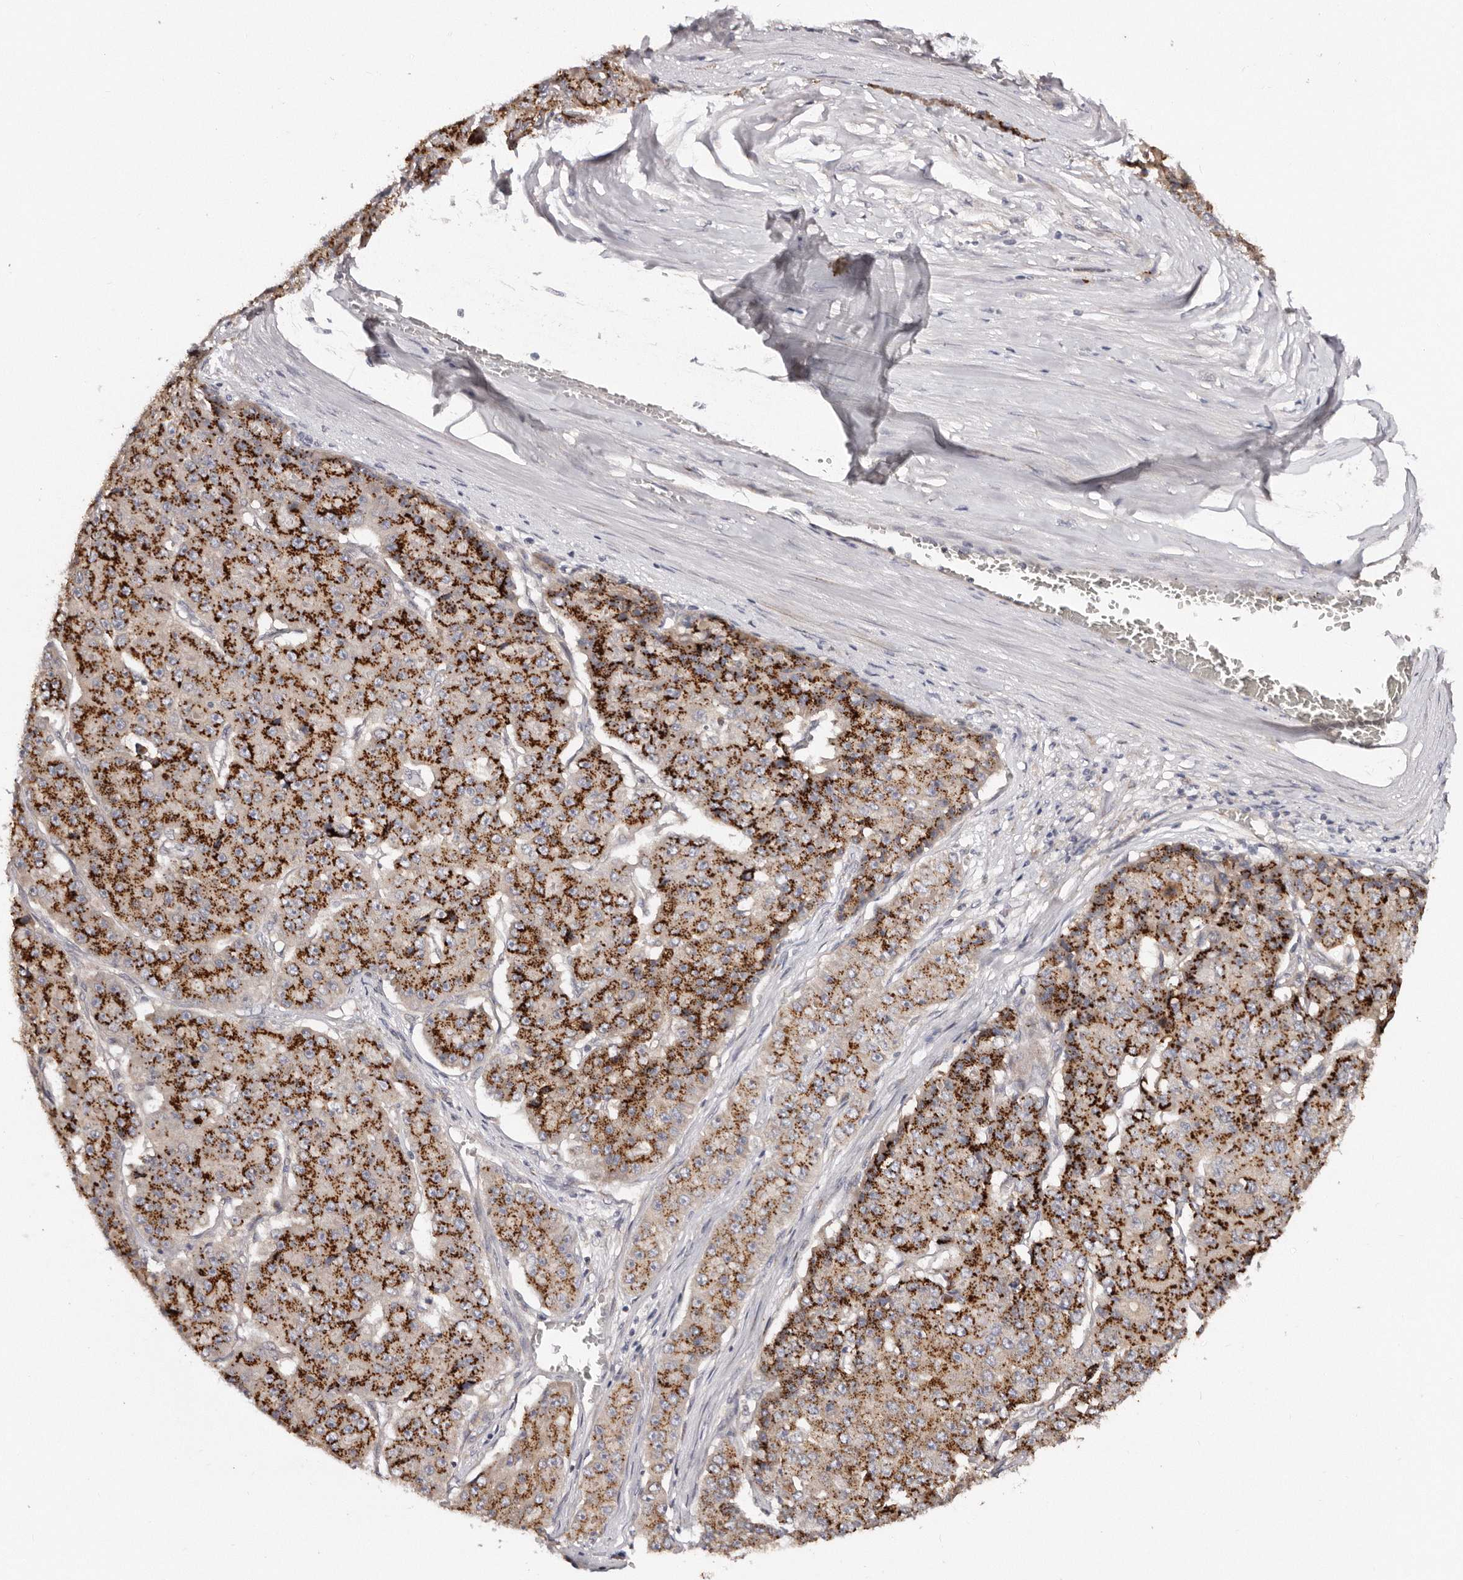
{"staining": {"intensity": "strong", "quantity": ">75%", "location": "cytoplasmic/membranous"}, "tissue": "pancreatic cancer", "cell_type": "Tumor cells", "image_type": "cancer", "snomed": [{"axis": "morphology", "description": "Adenocarcinoma, NOS"}, {"axis": "topography", "description": "Pancreas"}], "caption": "Immunohistochemical staining of pancreatic adenocarcinoma reveals high levels of strong cytoplasmic/membranous expression in about >75% of tumor cells.", "gene": "DACT2", "patient": {"sex": "male", "age": 50}}